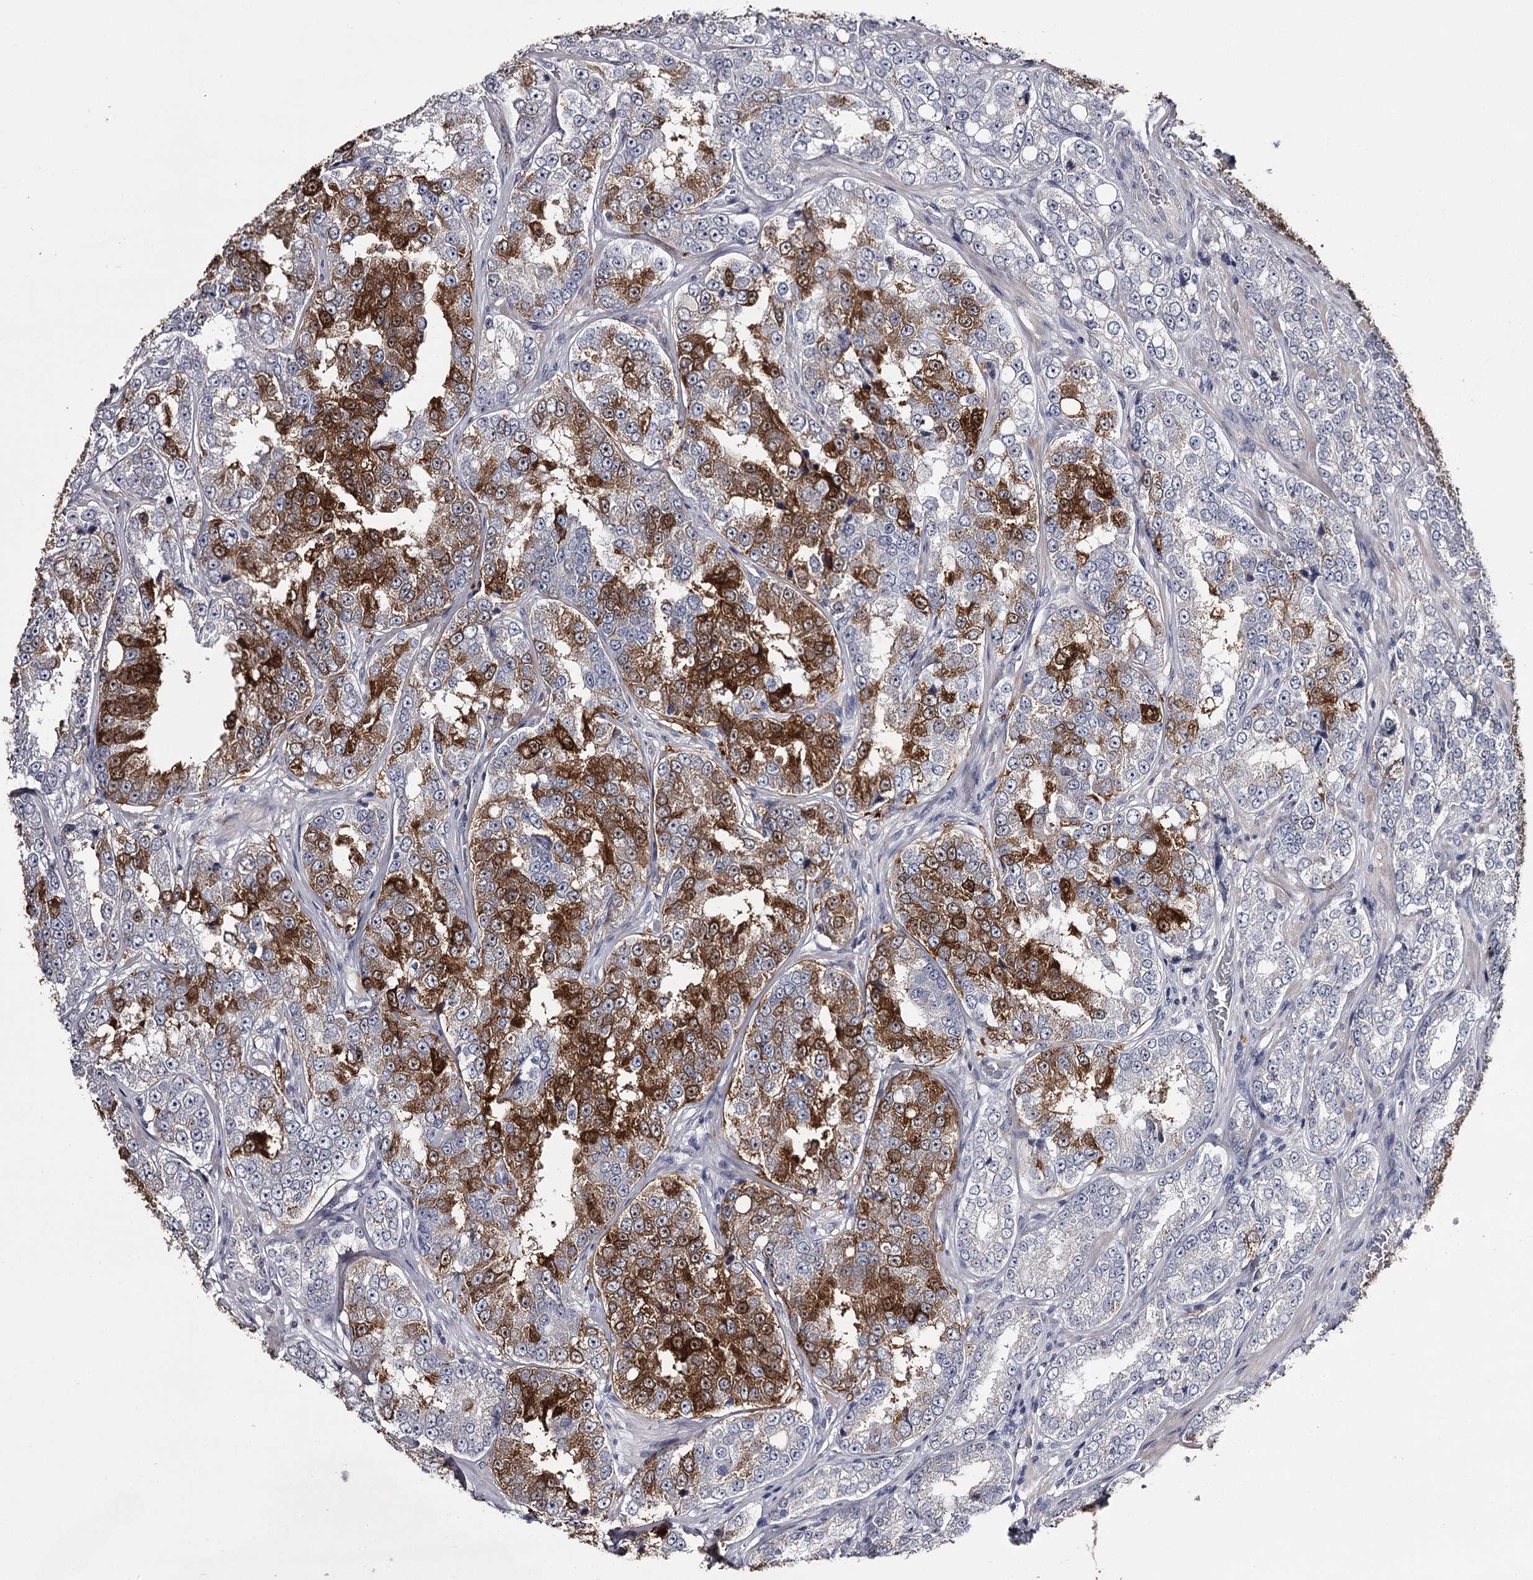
{"staining": {"intensity": "strong", "quantity": "25%-75%", "location": "cytoplasmic/membranous"}, "tissue": "prostate cancer", "cell_type": "Tumor cells", "image_type": "cancer", "snomed": [{"axis": "morphology", "description": "Normal tissue, NOS"}, {"axis": "morphology", "description": "Adenocarcinoma, High grade"}, {"axis": "topography", "description": "Prostate"}], "caption": "An image of human prostate high-grade adenocarcinoma stained for a protein demonstrates strong cytoplasmic/membranous brown staining in tumor cells.", "gene": "FDXACB1", "patient": {"sex": "male", "age": 83}}